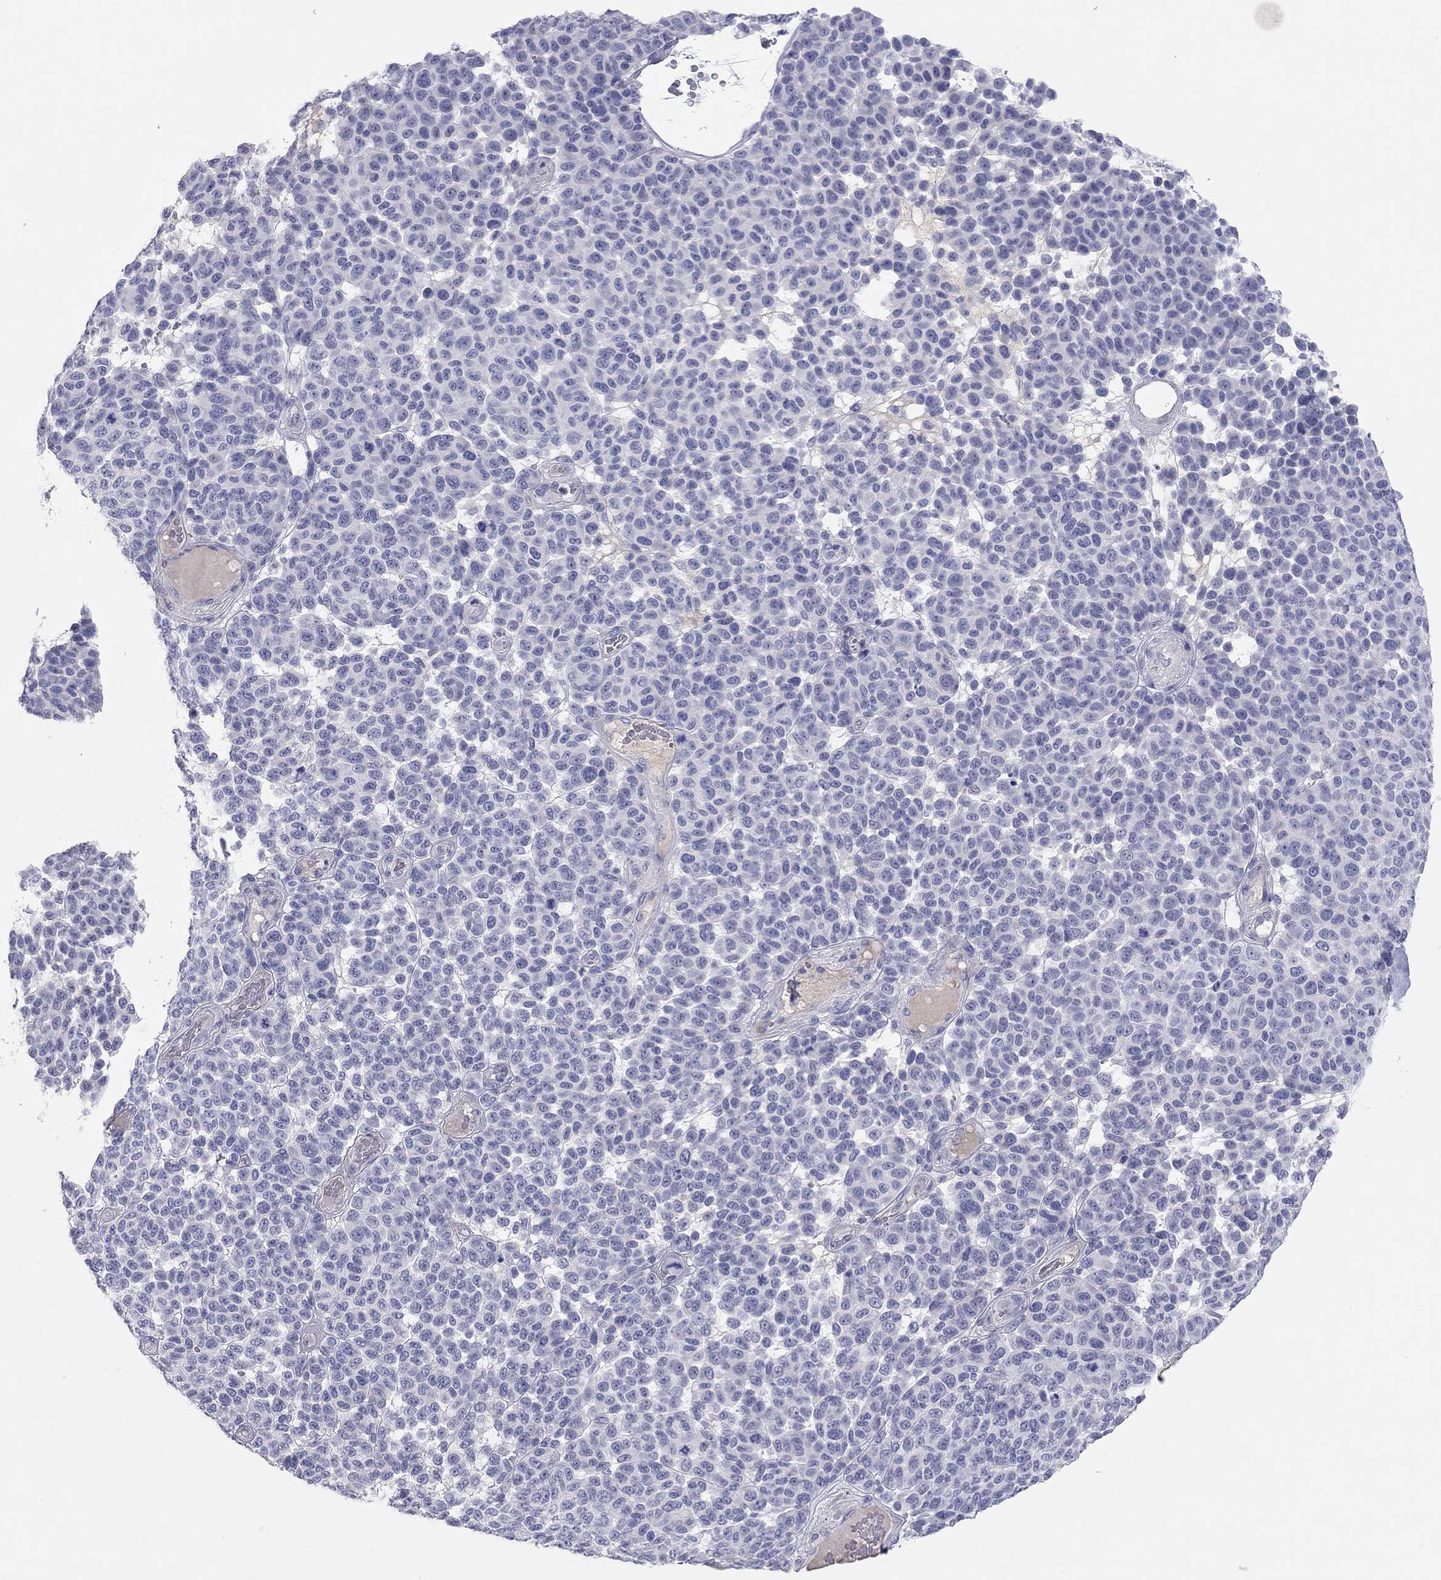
{"staining": {"intensity": "negative", "quantity": "none", "location": "none"}, "tissue": "melanoma", "cell_type": "Tumor cells", "image_type": "cancer", "snomed": [{"axis": "morphology", "description": "Malignant melanoma, NOS"}, {"axis": "topography", "description": "Skin"}], "caption": "There is no significant expression in tumor cells of malignant melanoma. (Brightfield microscopy of DAB (3,3'-diaminobenzidine) immunohistochemistry at high magnification).", "gene": "ST7L", "patient": {"sex": "male", "age": 59}}